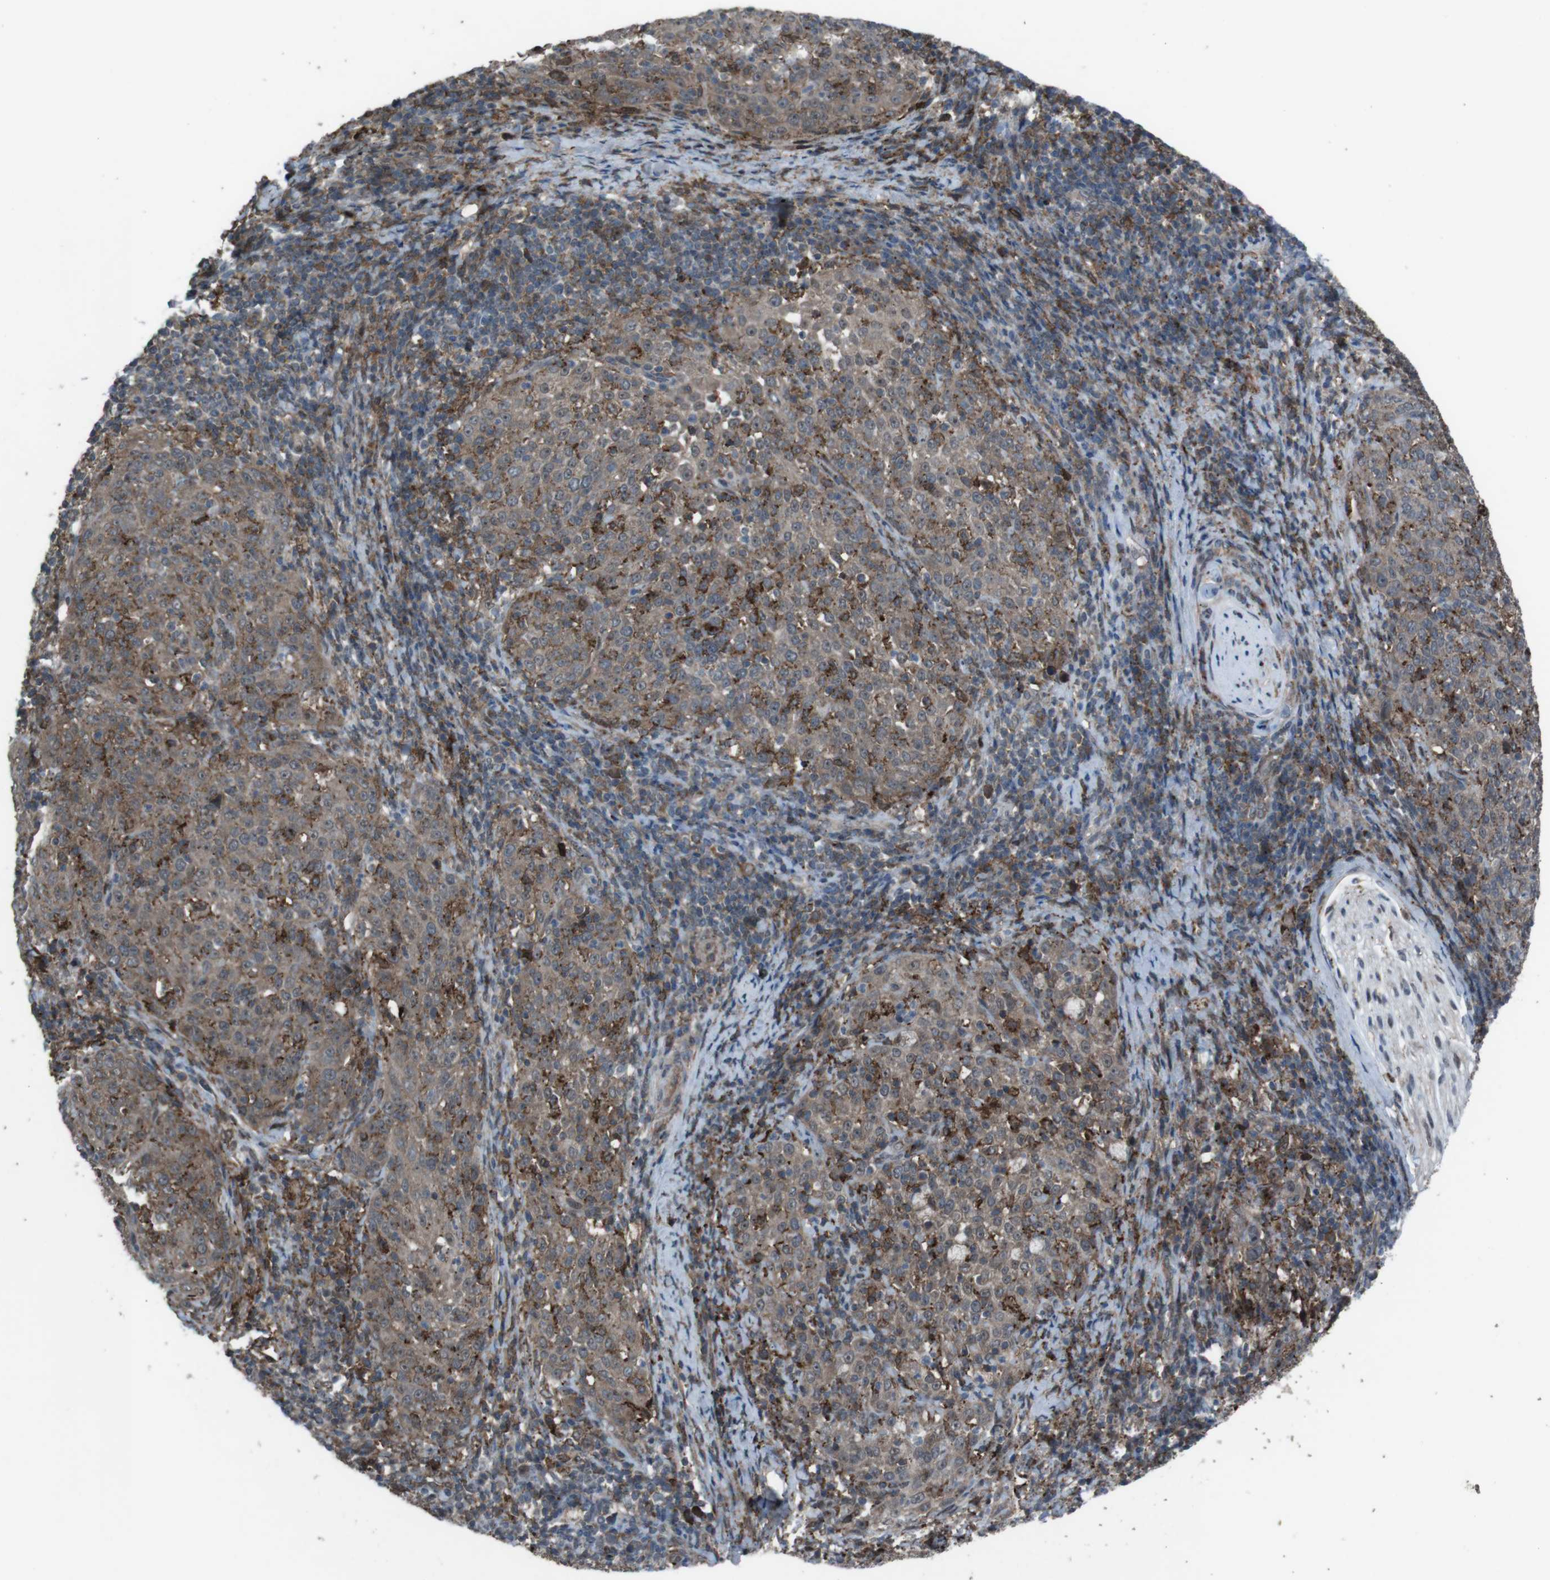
{"staining": {"intensity": "moderate", "quantity": ">75%", "location": "cytoplasmic/membranous"}, "tissue": "cervical cancer", "cell_type": "Tumor cells", "image_type": "cancer", "snomed": [{"axis": "morphology", "description": "Squamous cell carcinoma, NOS"}, {"axis": "topography", "description": "Cervix"}], "caption": "IHC histopathology image of human cervical cancer (squamous cell carcinoma) stained for a protein (brown), which shows medium levels of moderate cytoplasmic/membranous positivity in about >75% of tumor cells.", "gene": "GDF10", "patient": {"sex": "female", "age": 51}}